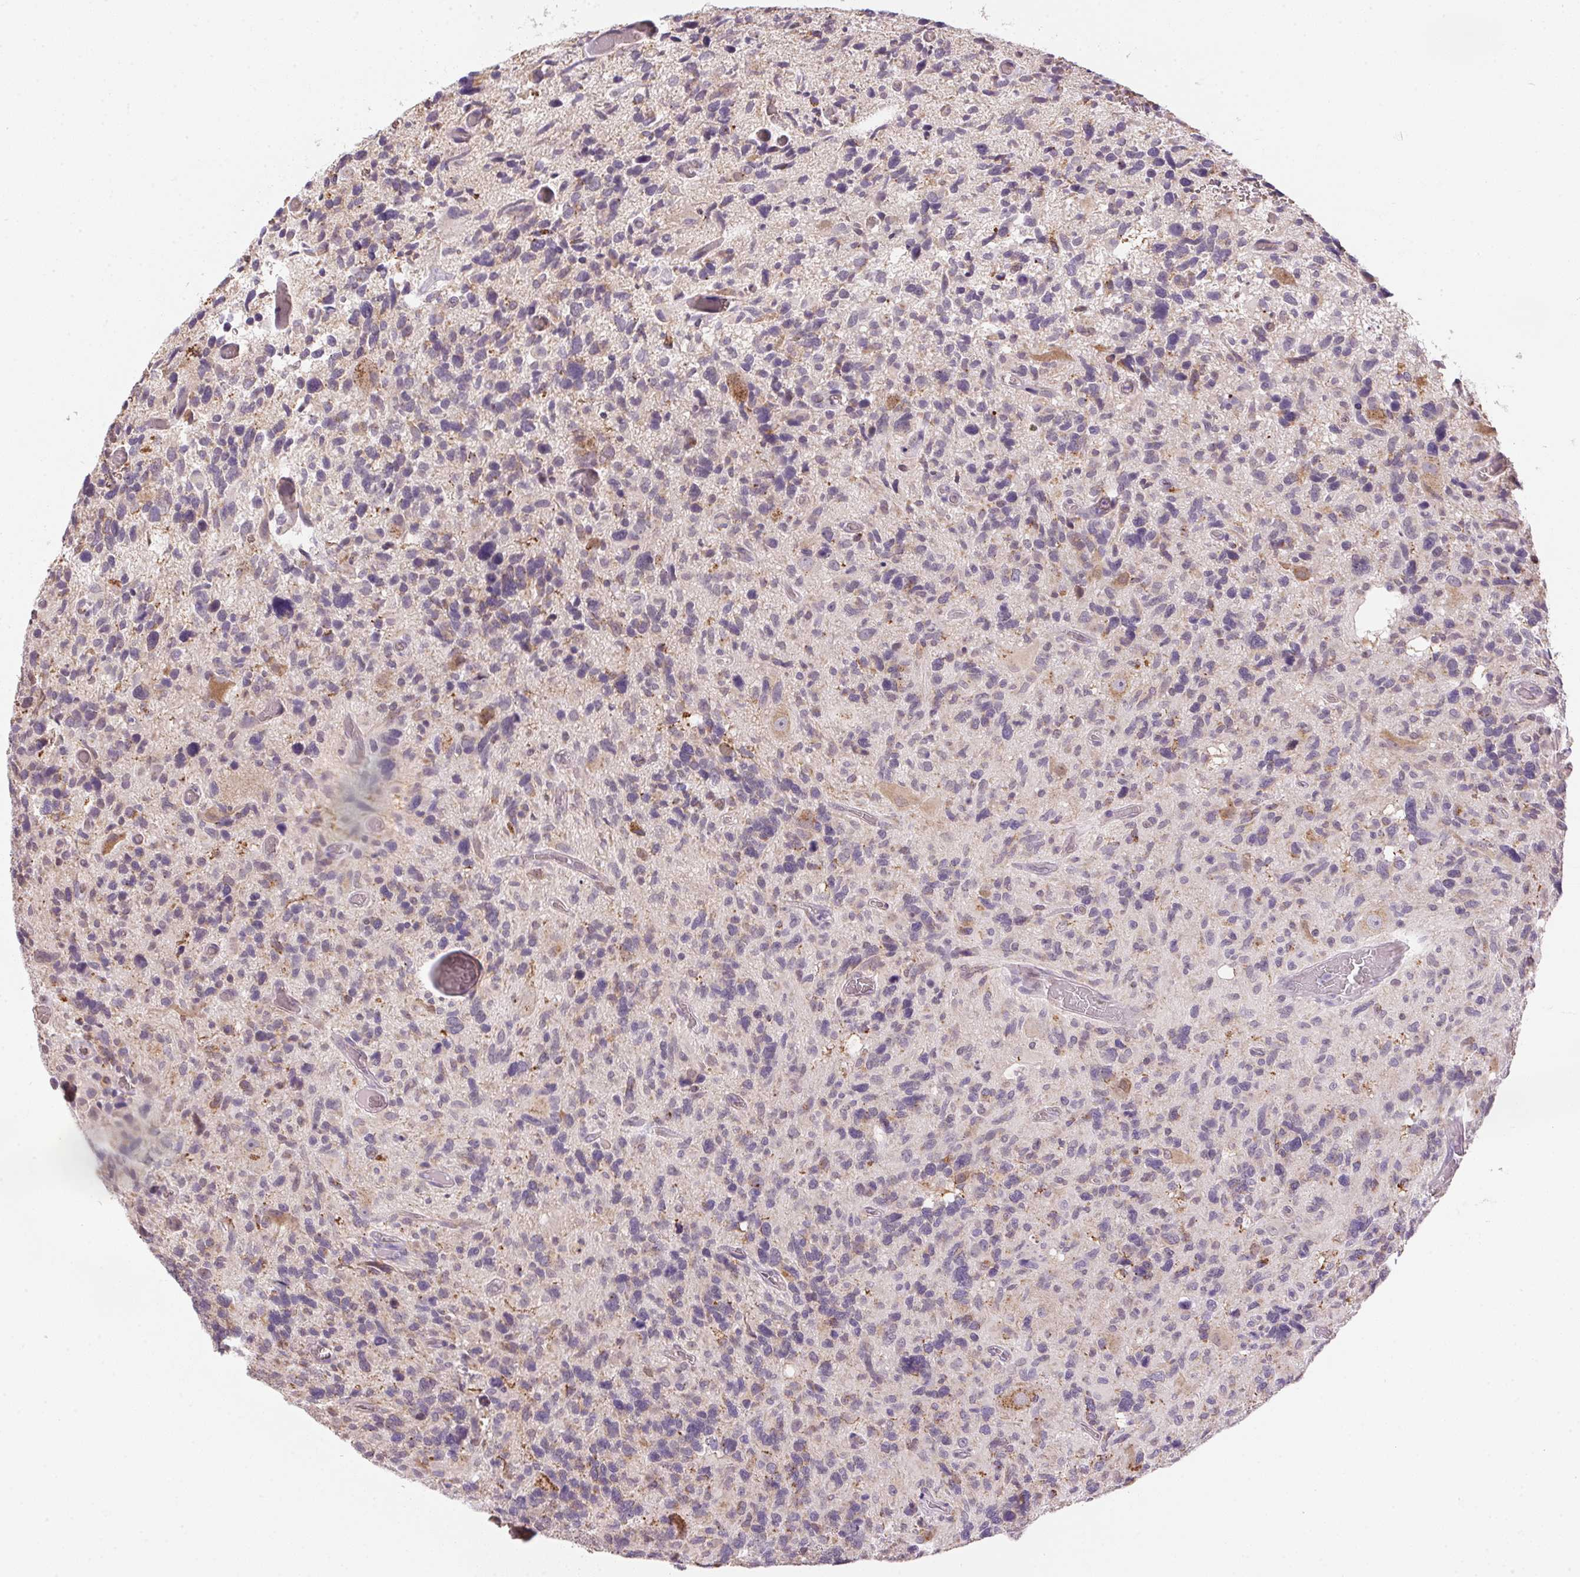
{"staining": {"intensity": "negative", "quantity": "none", "location": "none"}, "tissue": "glioma", "cell_type": "Tumor cells", "image_type": "cancer", "snomed": [{"axis": "morphology", "description": "Glioma, malignant, High grade"}, {"axis": "topography", "description": "Brain"}], "caption": "High power microscopy micrograph of an IHC micrograph of malignant high-grade glioma, revealing no significant positivity in tumor cells.", "gene": "METTL13", "patient": {"sex": "male", "age": 49}}